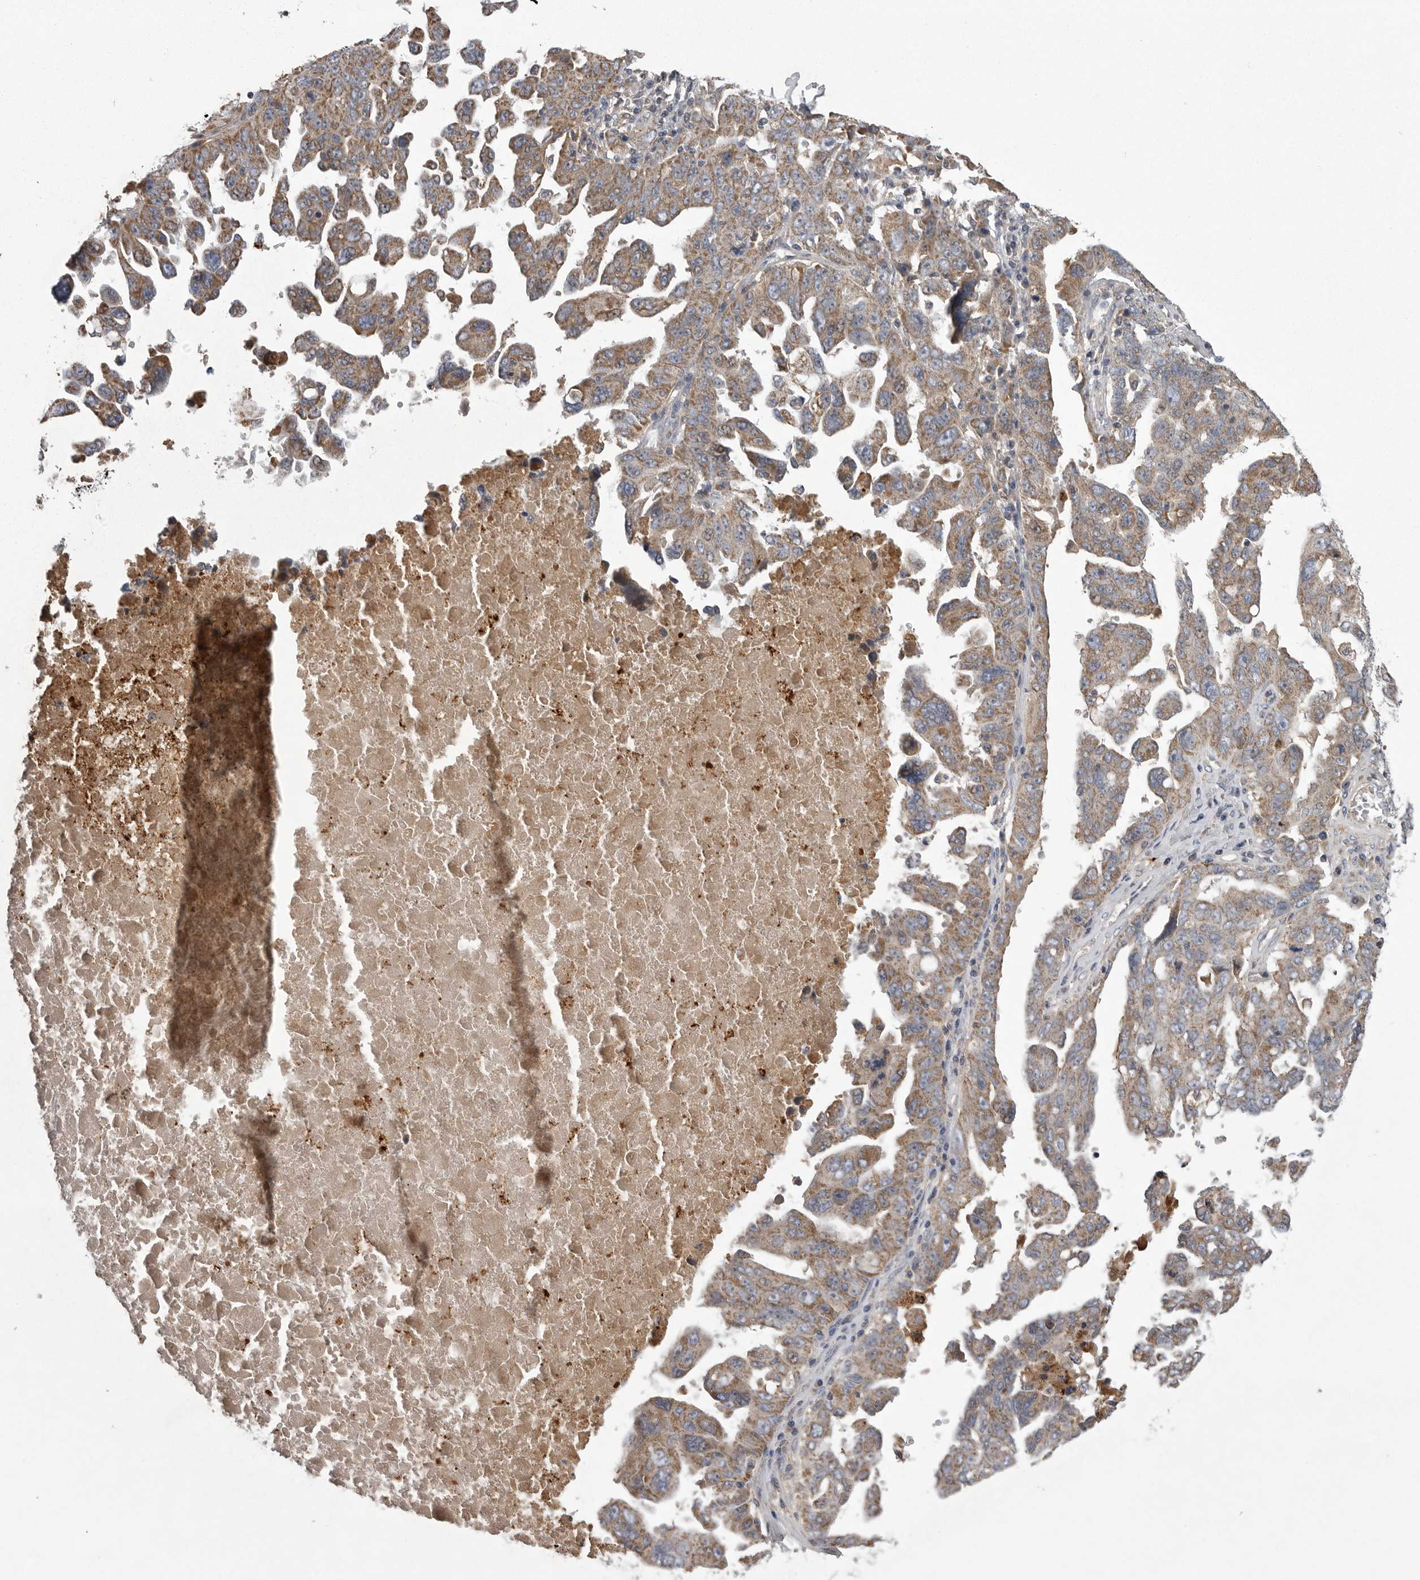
{"staining": {"intensity": "moderate", "quantity": ">75%", "location": "cytoplasmic/membranous"}, "tissue": "ovarian cancer", "cell_type": "Tumor cells", "image_type": "cancer", "snomed": [{"axis": "morphology", "description": "Carcinoma, endometroid"}, {"axis": "topography", "description": "Ovary"}], "caption": "Endometroid carcinoma (ovarian) stained with a protein marker shows moderate staining in tumor cells.", "gene": "CRP", "patient": {"sex": "female", "age": 62}}